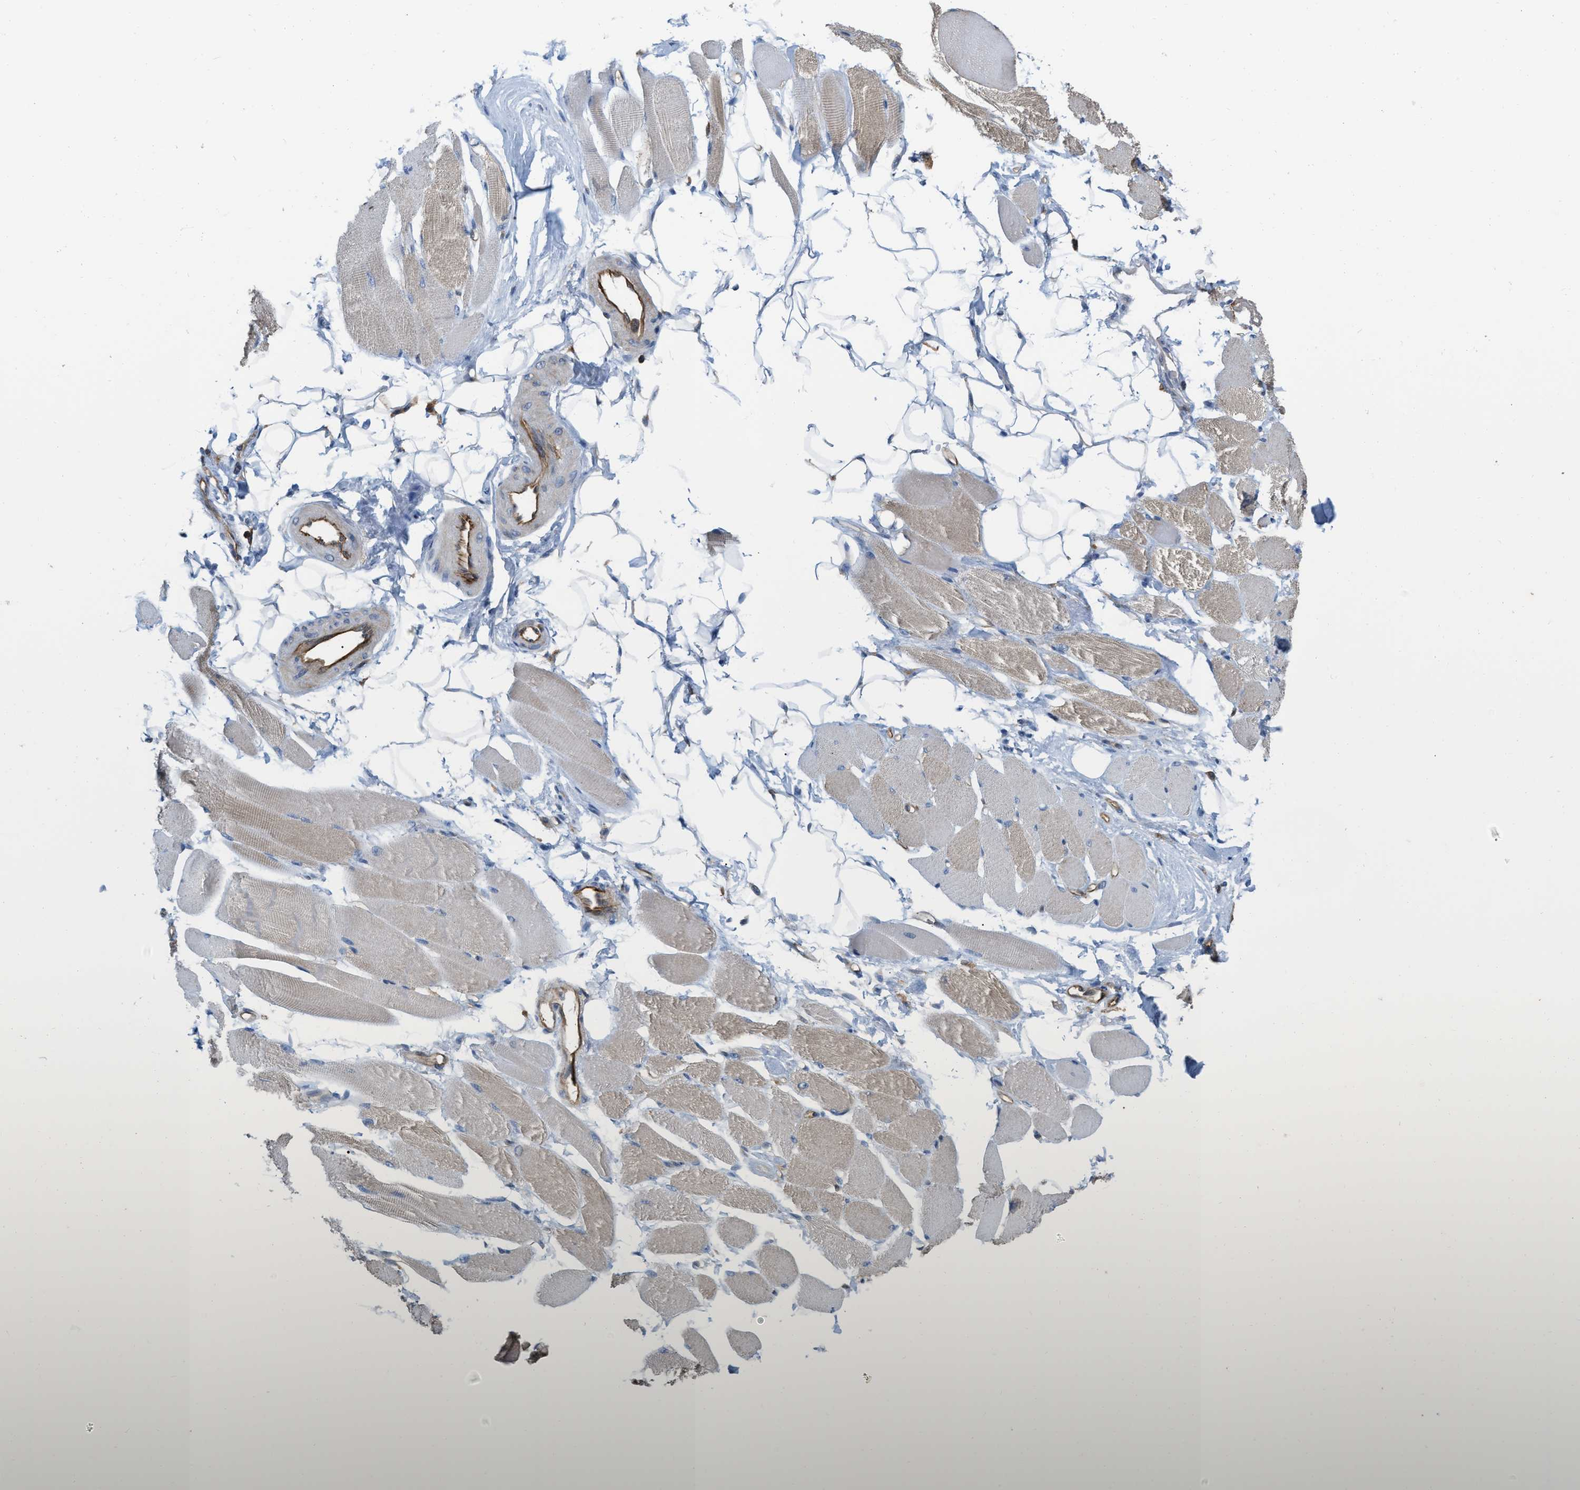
{"staining": {"intensity": "negative", "quantity": "none", "location": "none"}, "tissue": "skeletal muscle", "cell_type": "Myocytes", "image_type": "normal", "snomed": [{"axis": "morphology", "description": "Normal tissue, NOS"}, {"axis": "topography", "description": "Skeletal muscle"}, {"axis": "topography", "description": "Peripheral nerve tissue"}], "caption": "DAB immunohistochemical staining of benign human skeletal muscle reveals no significant positivity in myocytes. Brightfield microscopy of IHC stained with DAB (brown) and hematoxylin (blue), captured at high magnification.", "gene": "NAPEPLD", "patient": {"sex": "female", "age": 84}}